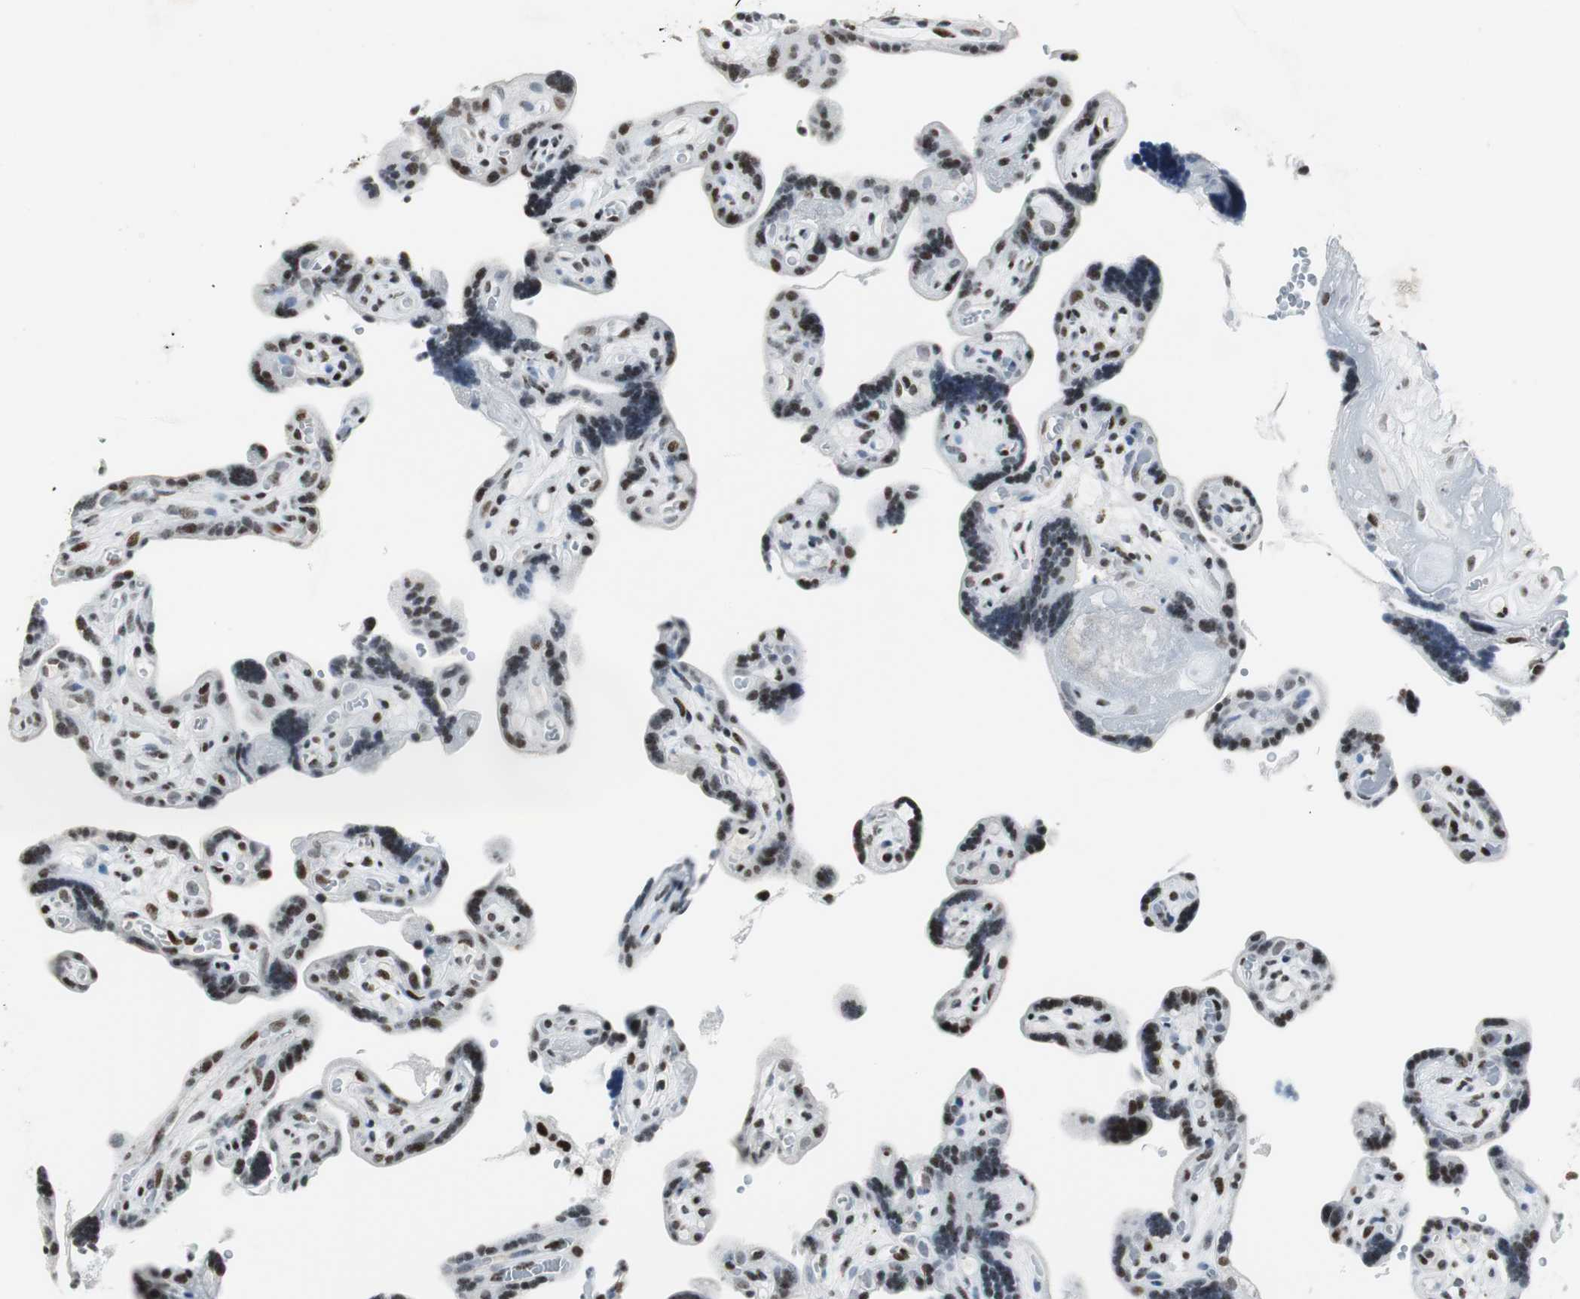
{"staining": {"intensity": "moderate", "quantity": ">75%", "location": "nuclear"}, "tissue": "placenta", "cell_type": "Decidual cells", "image_type": "normal", "snomed": [{"axis": "morphology", "description": "Normal tissue, NOS"}, {"axis": "topography", "description": "Placenta"}], "caption": "The immunohistochemical stain highlights moderate nuclear positivity in decidual cells of benign placenta.", "gene": "RBBP4", "patient": {"sex": "female", "age": 30}}